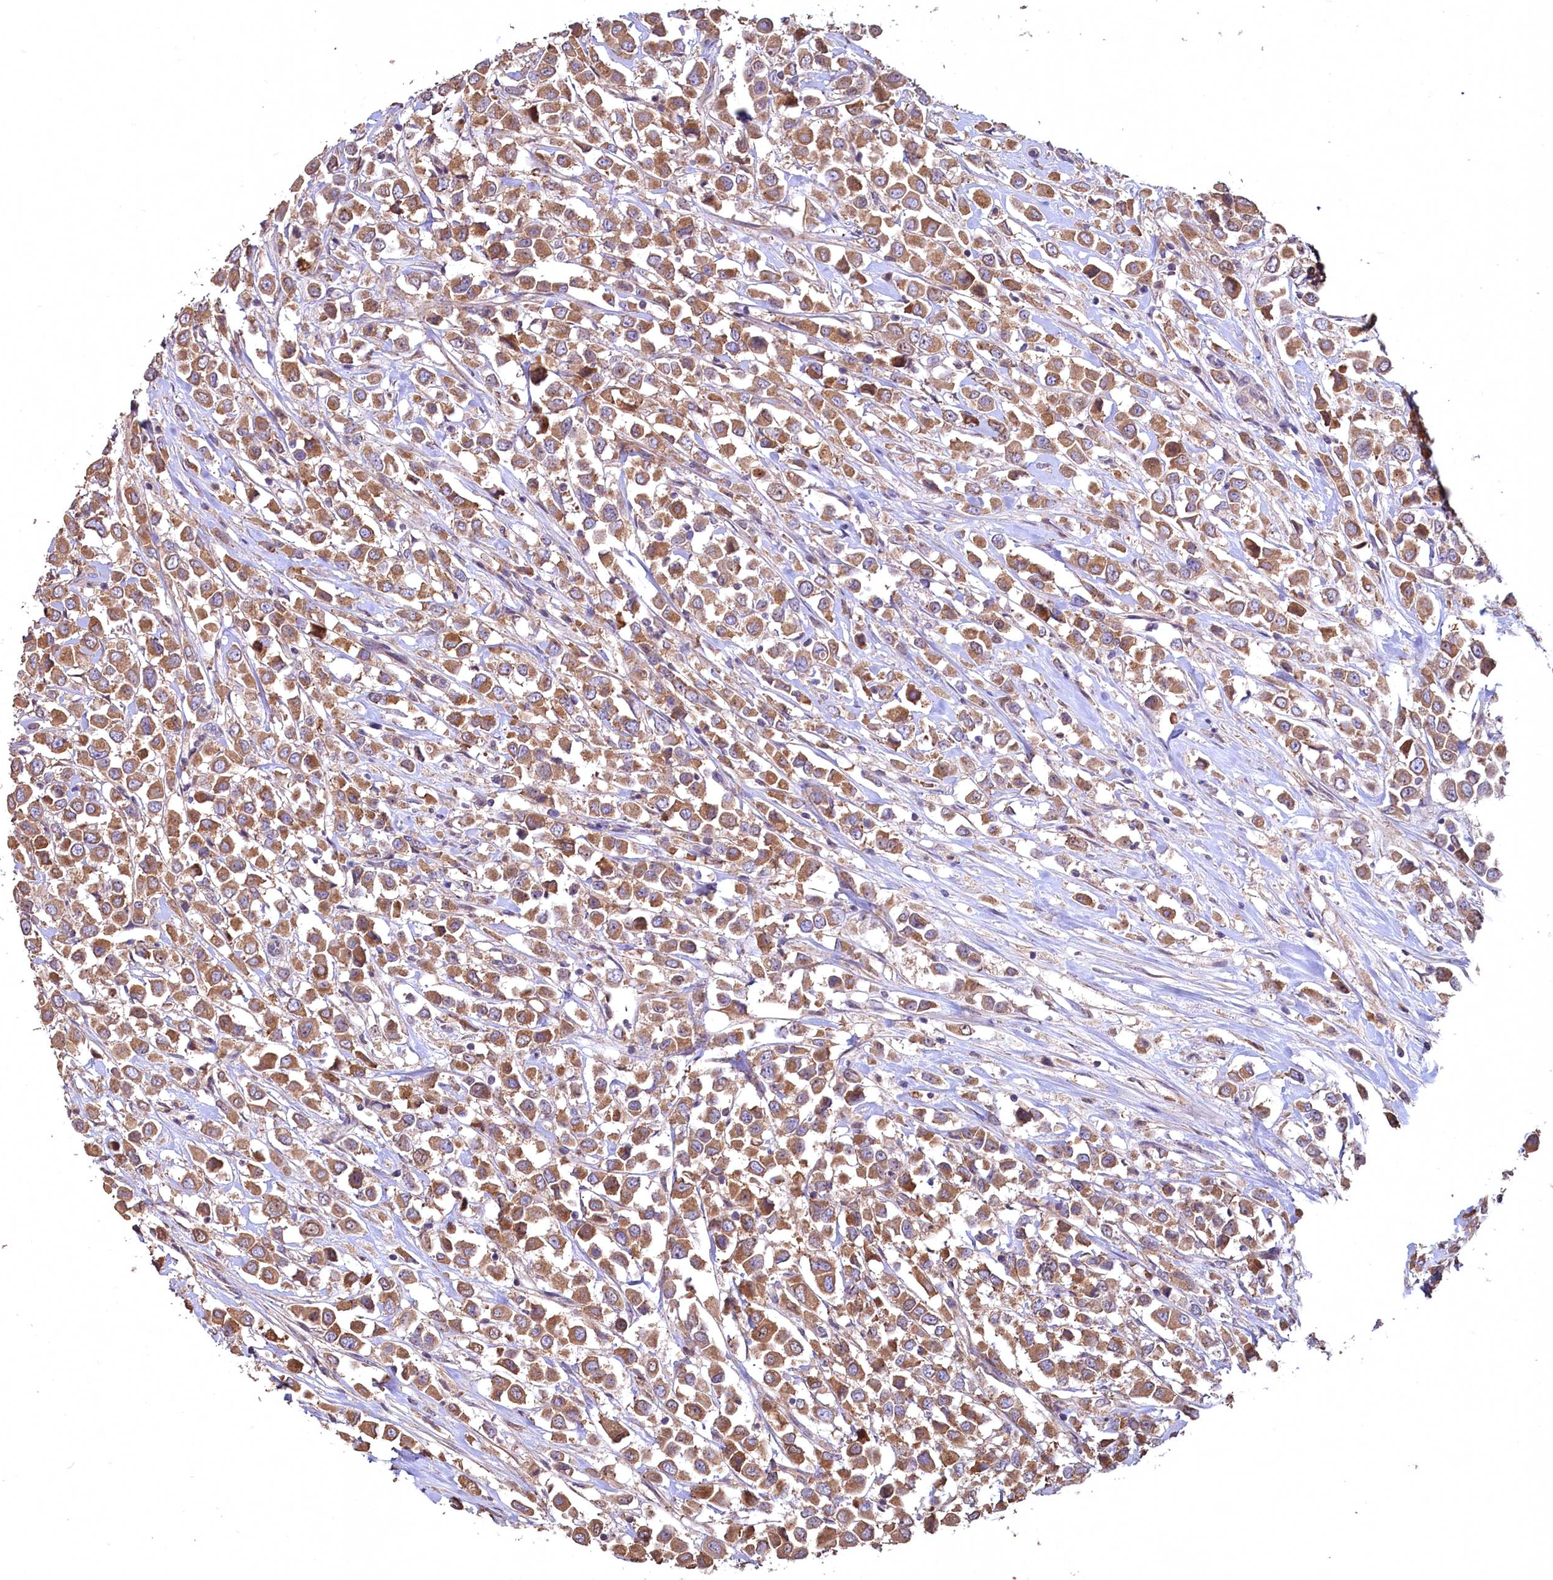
{"staining": {"intensity": "moderate", "quantity": ">75%", "location": "cytoplasmic/membranous"}, "tissue": "breast cancer", "cell_type": "Tumor cells", "image_type": "cancer", "snomed": [{"axis": "morphology", "description": "Duct carcinoma"}, {"axis": "topography", "description": "Breast"}], "caption": "Breast invasive ductal carcinoma stained with immunohistochemistry (IHC) reveals moderate cytoplasmic/membranous expression in about >75% of tumor cells.", "gene": "FUNDC1", "patient": {"sex": "female", "age": 61}}